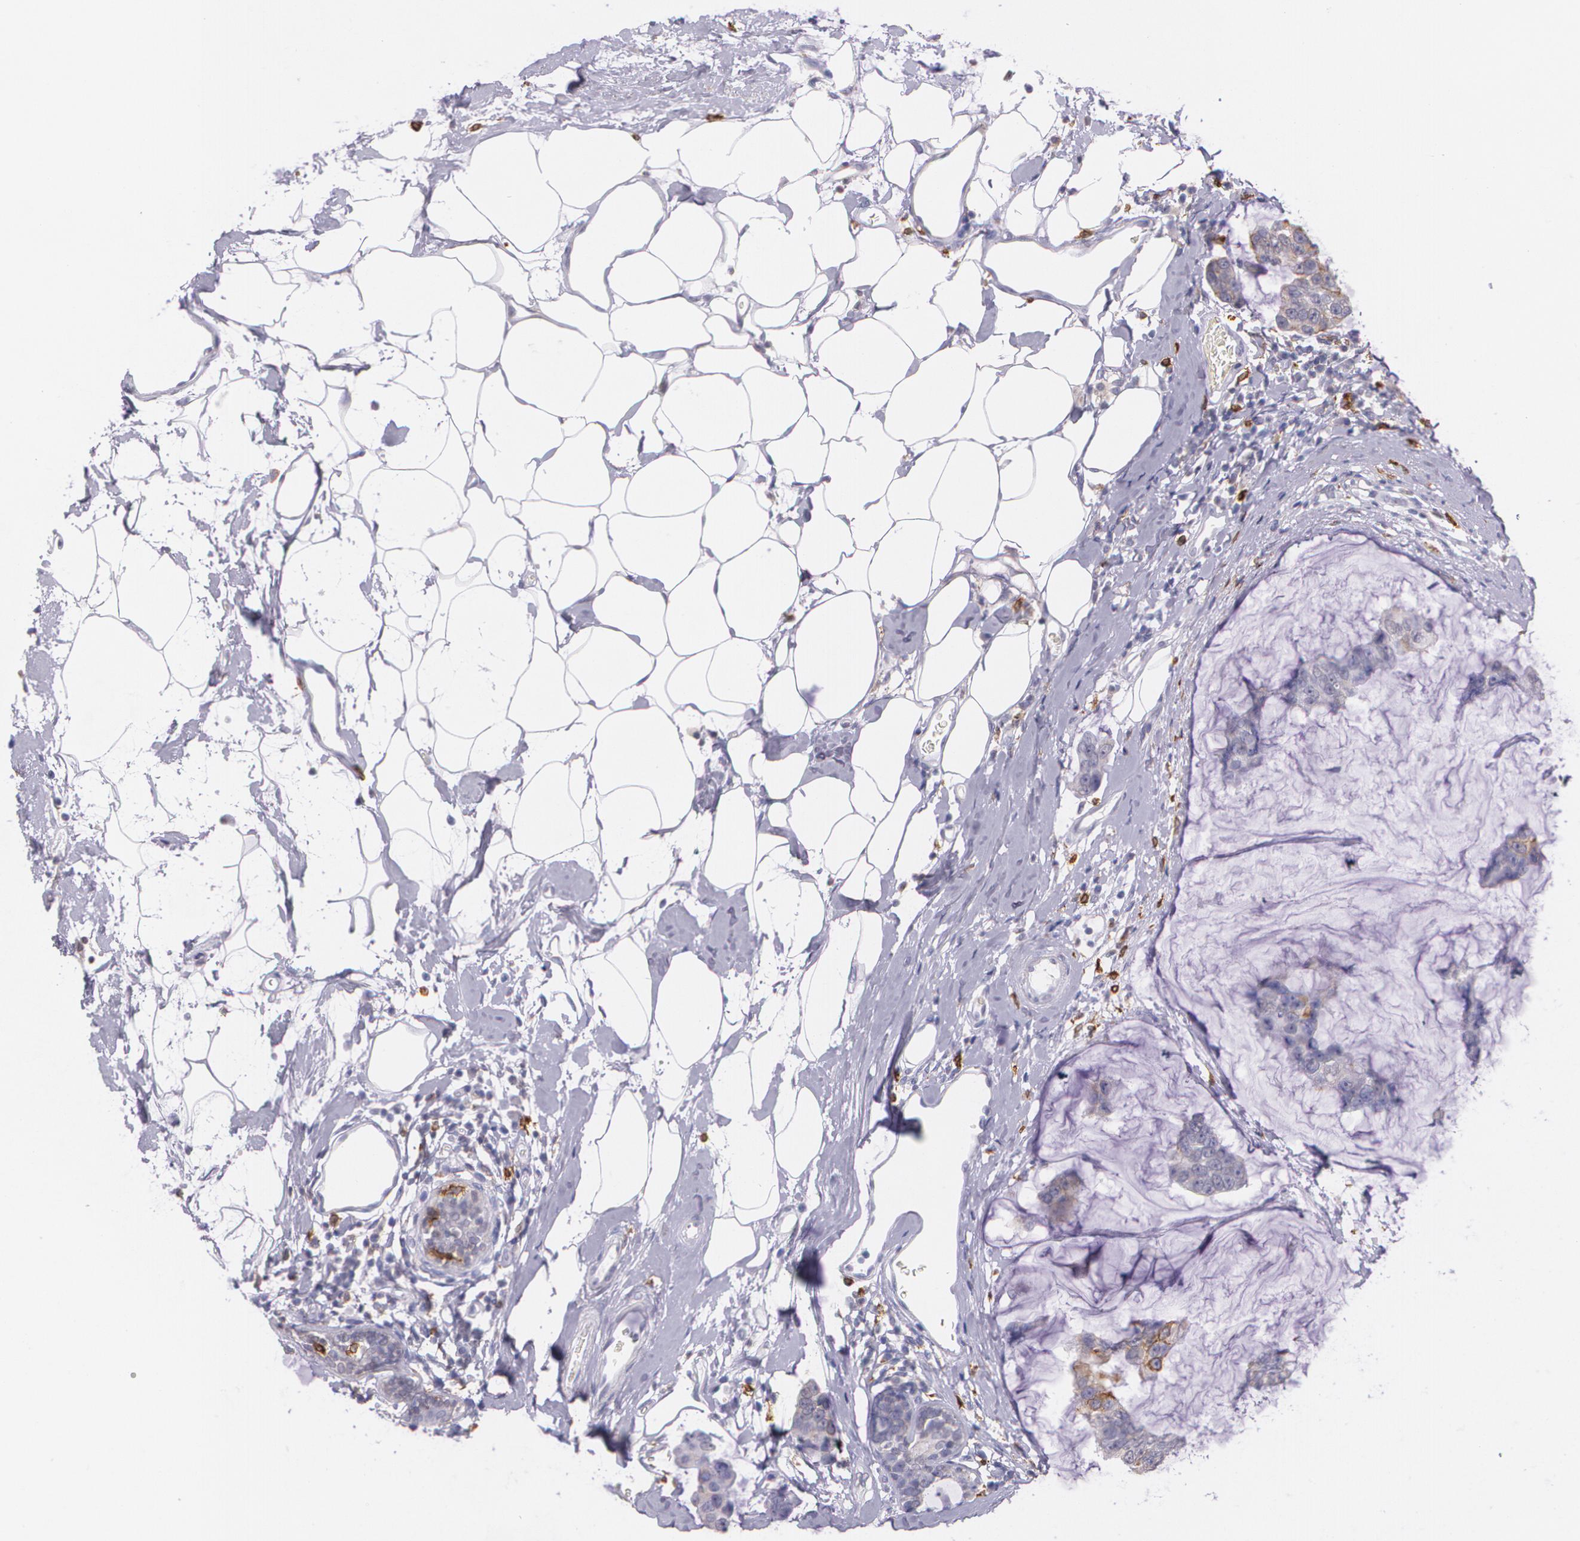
{"staining": {"intensity": "weak", "quantity": "25%-75%", "location": "cytoplasmic/membranous"}, "tissue": "breast cancer", "cell_type": "Tumor cells", "image_type": "cancer", "snomed": [{"axis": "morphology", "description": "Normal tissue, NOS"}, {"axis": "morphology", "description": "Duct carcinoma"}, {"axis": "topography", "description": "Breast"}], "caption": "IHC (DAB (3,3'-diaminobenzidine)) staining of human breast cancer demonstrates weak cytoplasmic/membranous protein staining in approximately 25%-75% of tumor cells.", "gene": "RTN1", "patient": {"sex": "female", "age": 50}}